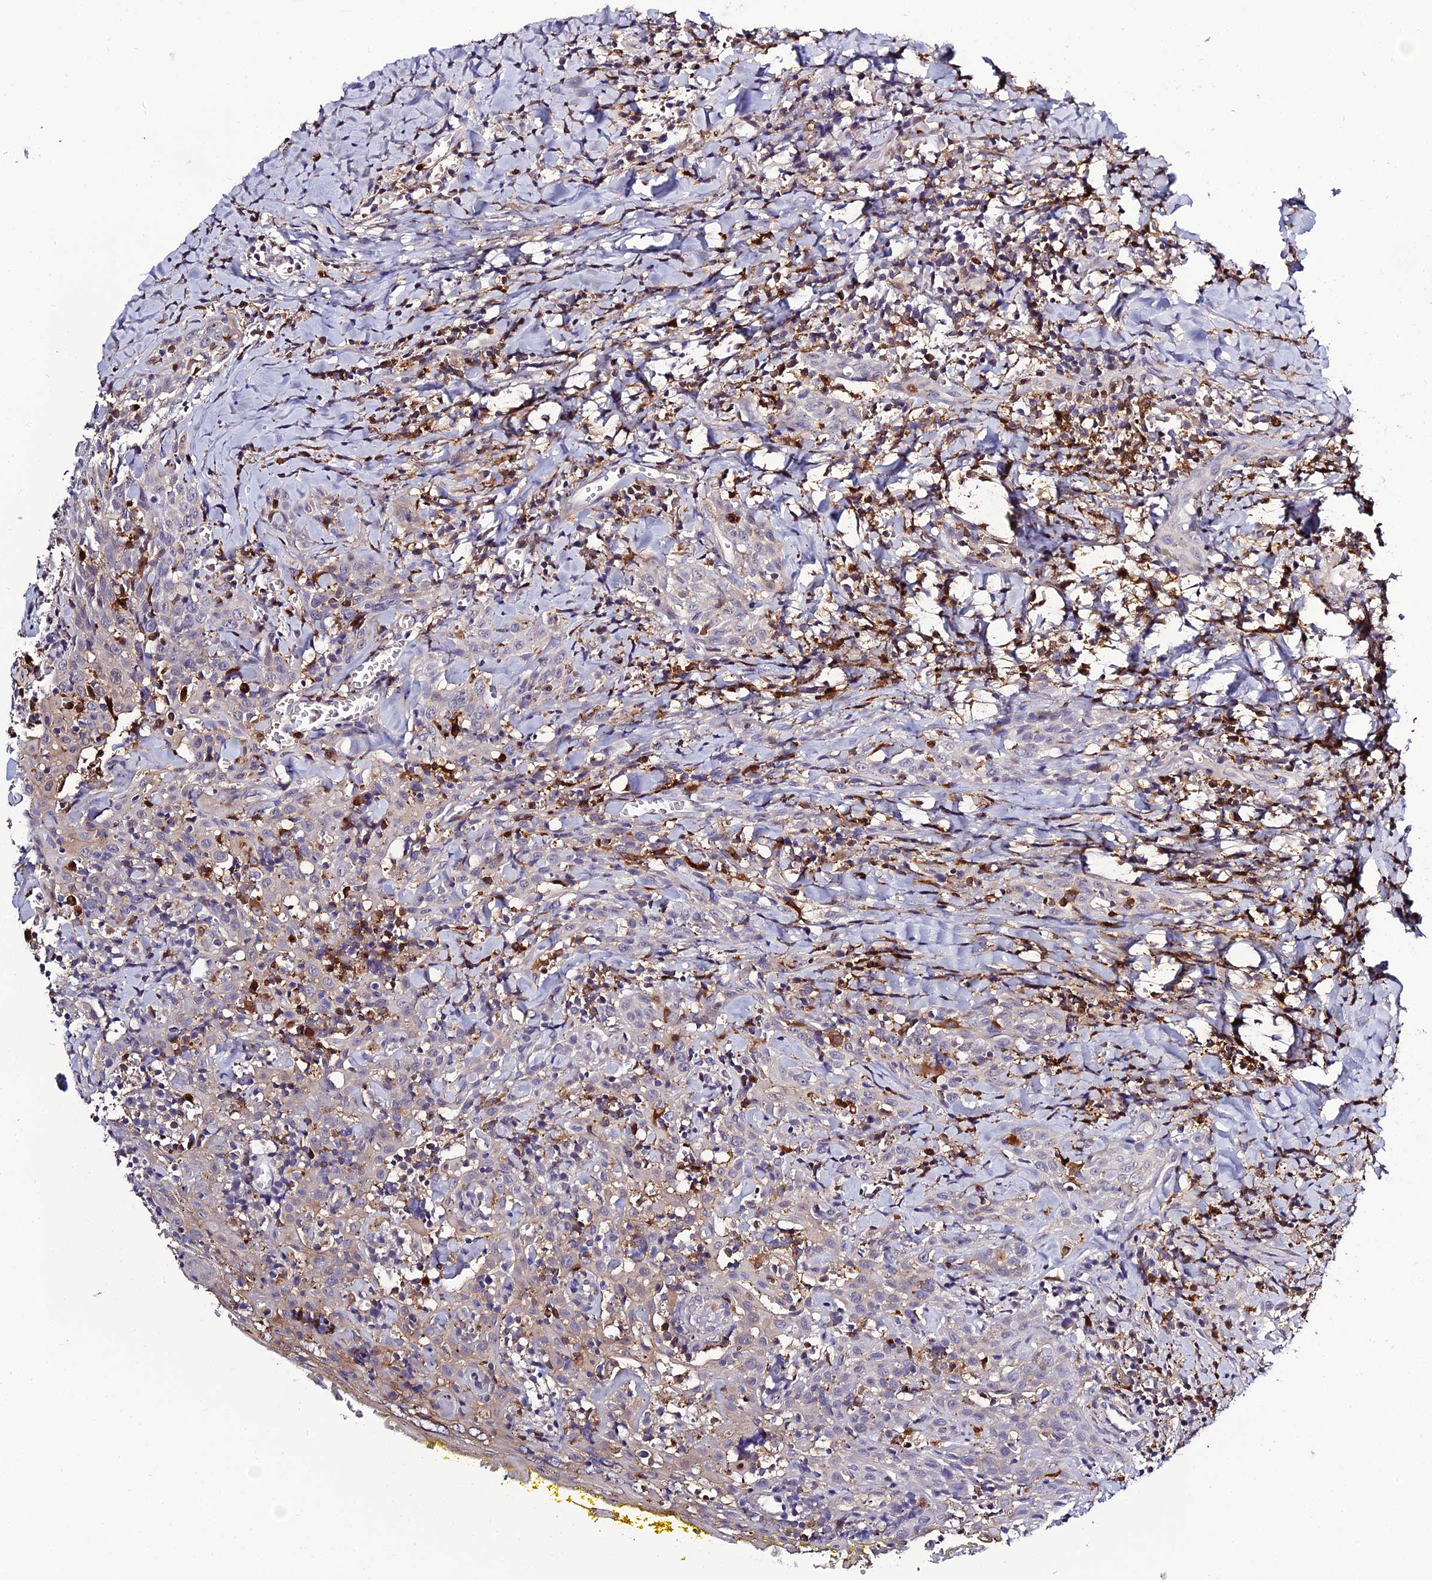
{"staining": {"intensity": "negative", "quantity": "none", "location": "none"}, "tissue": "head and neck cancer", "cell_type": "Tumor cells", "image_type": "cancer", "snomed": [{"axis": "morphology", "description": "Squamous cell carcinoma, NOS"}, {"axis": "topography", "description": "Head-Neck"}], "caption": "A high-resolution micrograph shows immunohistochemistry staining of squamous cell carcinoma (head and neck), which shows no significant expression in tumor cells.", "gene": "IL4I1", "patient": {"sex": "female", "age": 70}}